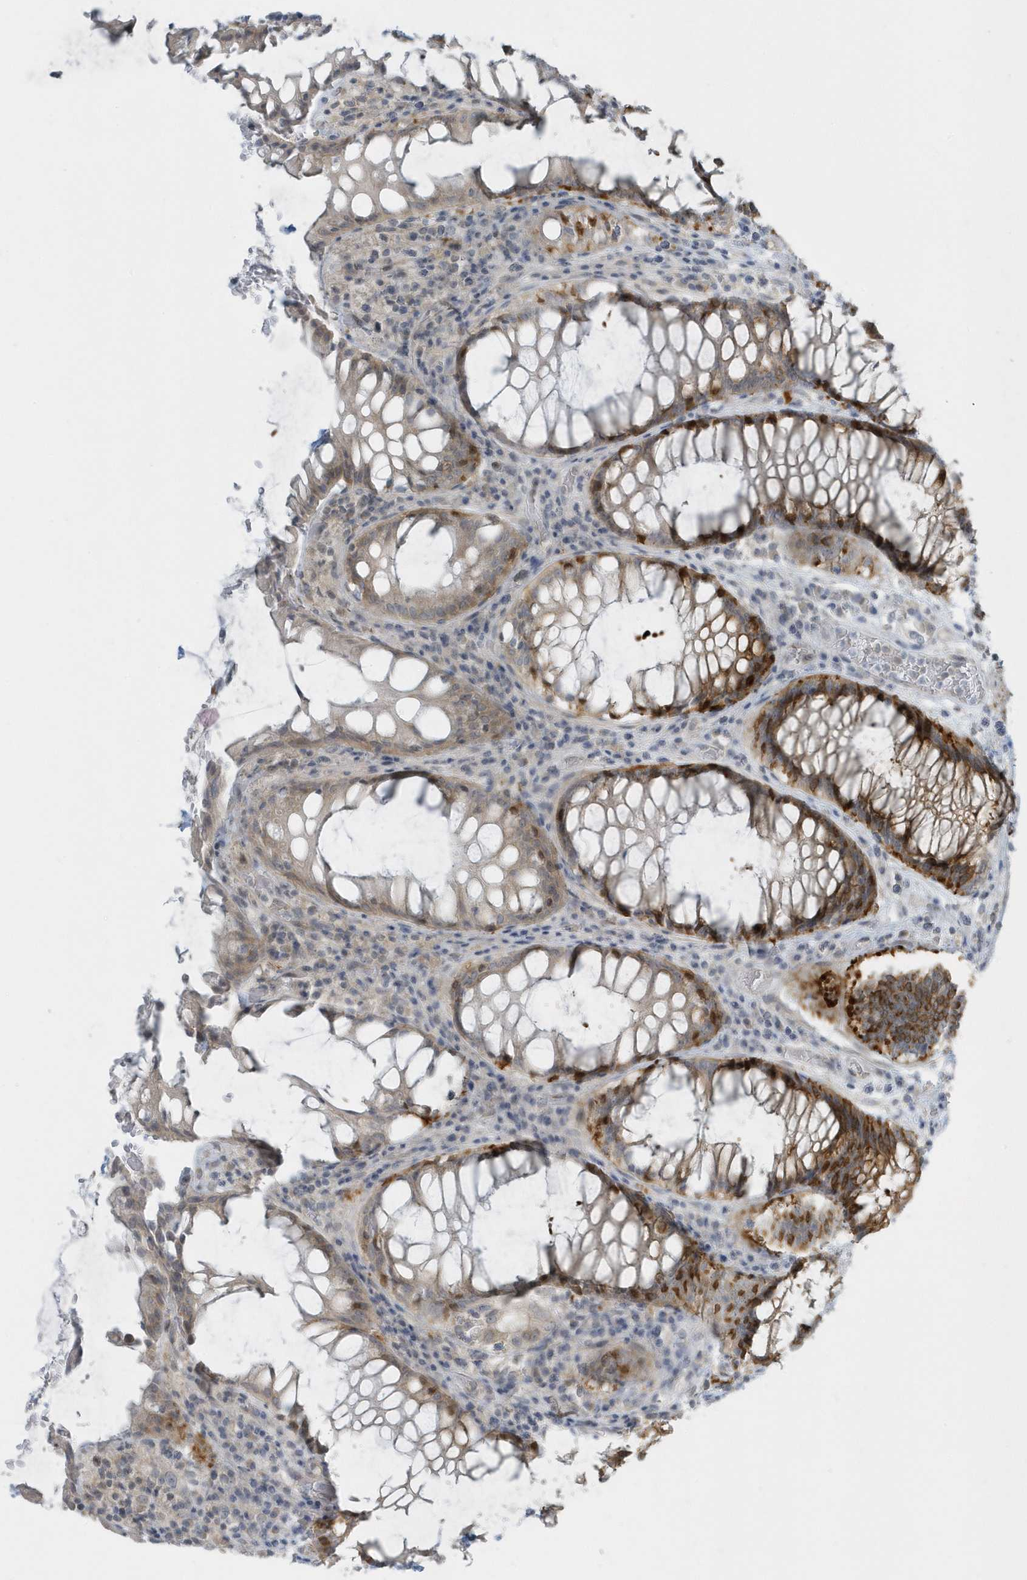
{"staining": {"intensity": "strong", "quantity": "<25%", "location": "cytoplasmic/membranous"}, "tissue": "rectum", "cell_type": "Glandular cells", "image_type": "normal", "snomed": [{"axis": "morphology", "description": "Normal tissue, NOS"}, {"axis": "topography", "description": "Rectum"}], "caption": "Immunohistochemical staining of benign rectum shows <25% levels of strong cytoplasmic/membranous protein expression in about <25% of glandular cells. Using DAB (3,3'-diaminobenzidine) (brown) and hematoxylin (blue) stains, captured at high magnification using brightfield microscopy.", "gene": "SCN3A", "patient": {"sex": "male", "age": 64}}